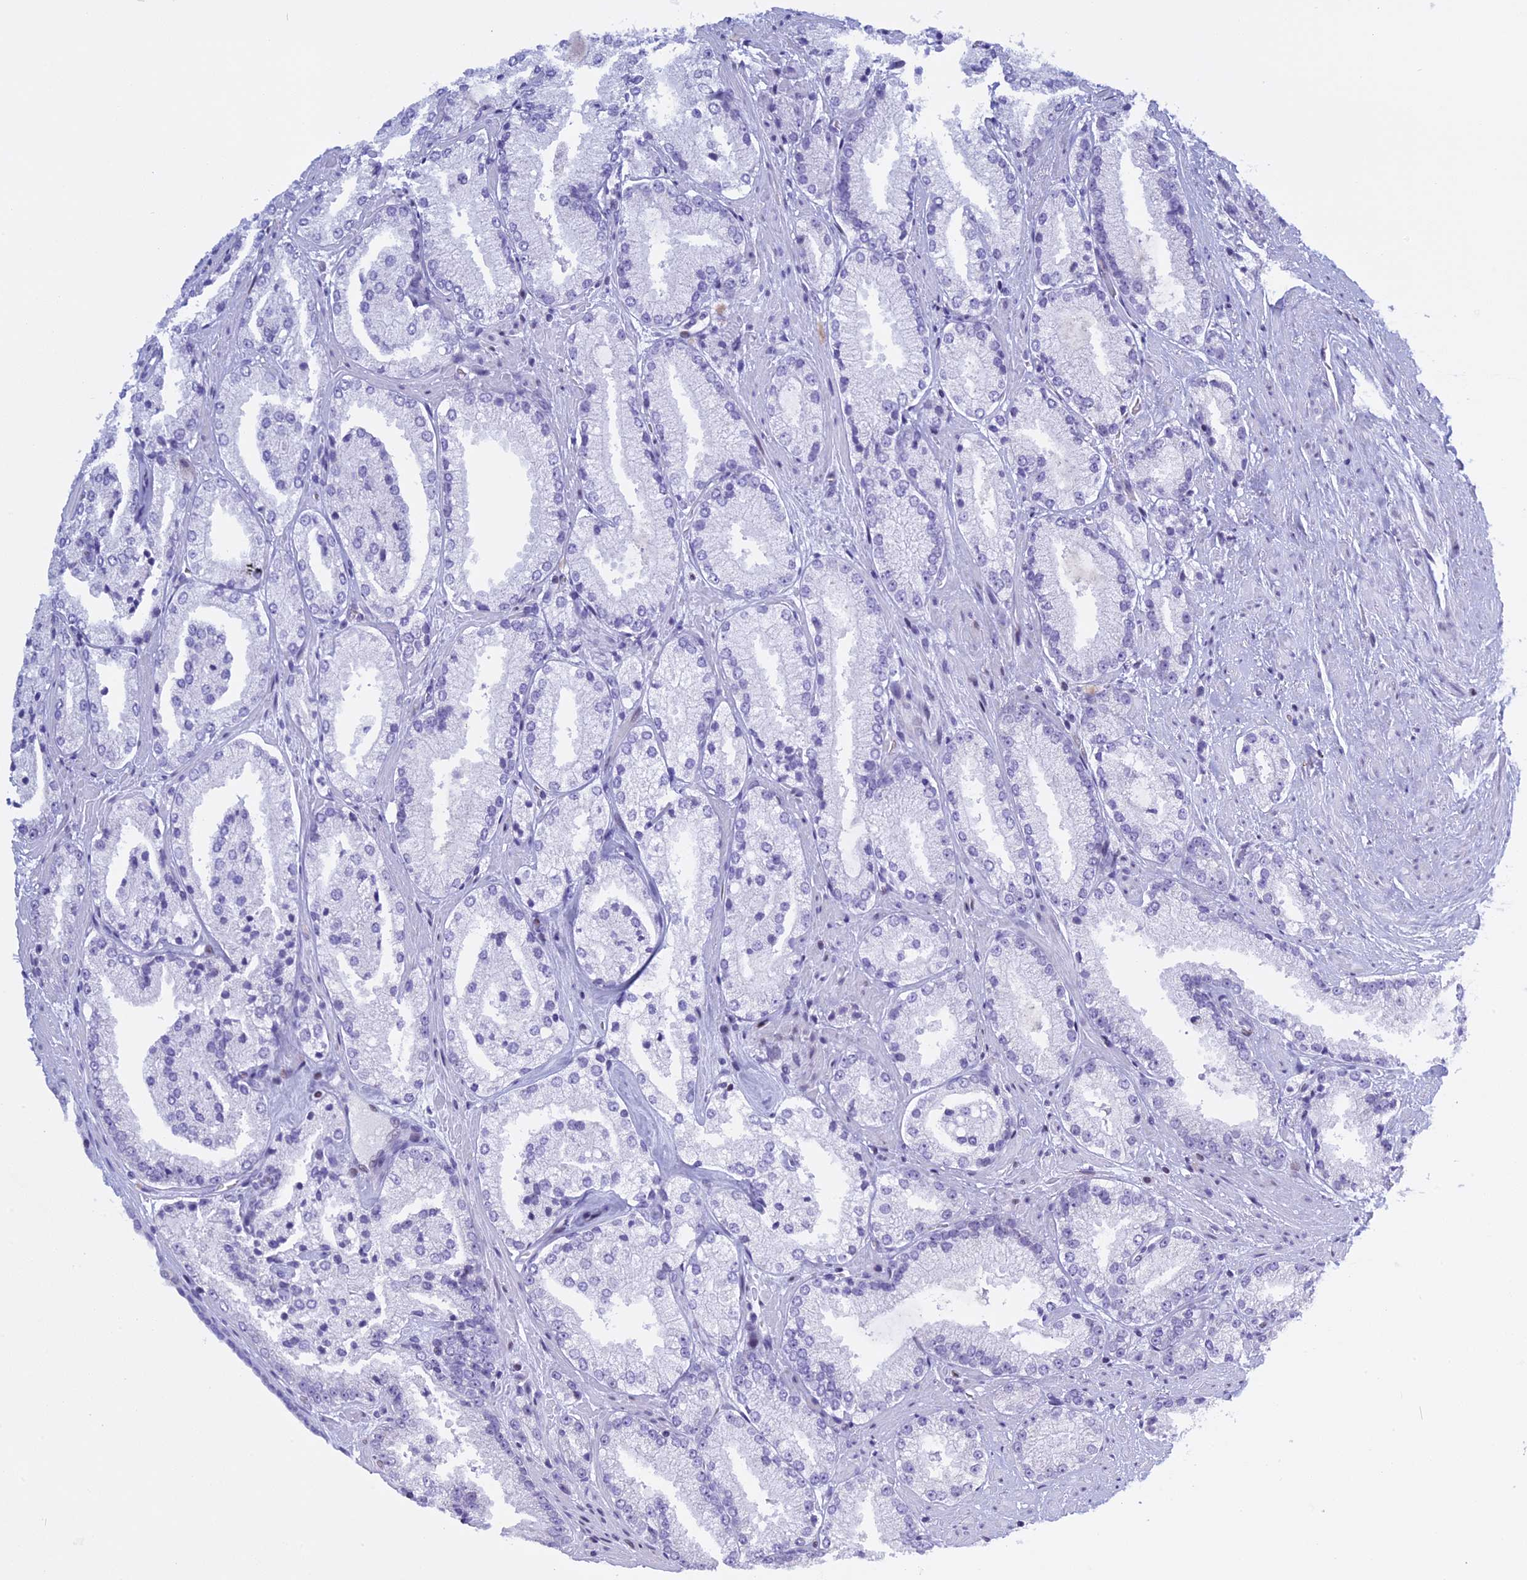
{"staining": {"intensity": "negative", "quantity": "none", "location": "none"}, "tissue": "prostate cancer", "cell_type": "Tumor cells", "image_type": "cancer", "snomed": [{"axis": "morphology", "description": "Adenocarcinoma, High grade"}, {"axis": "topography", "description": "Prostate"}], "caption": "The IHC micrograph has no significant expression in tumor cells of prostate cancer (adenocarcinoma (high-grade)) tissue. Brightfield microscopy of immunohistochemistry (IHC) stained with DAB (brown) and hematoxylin (blue), captured at high magnification.", "gene": "KCTD21", "patient": {"sex": "male", "age": 73}}